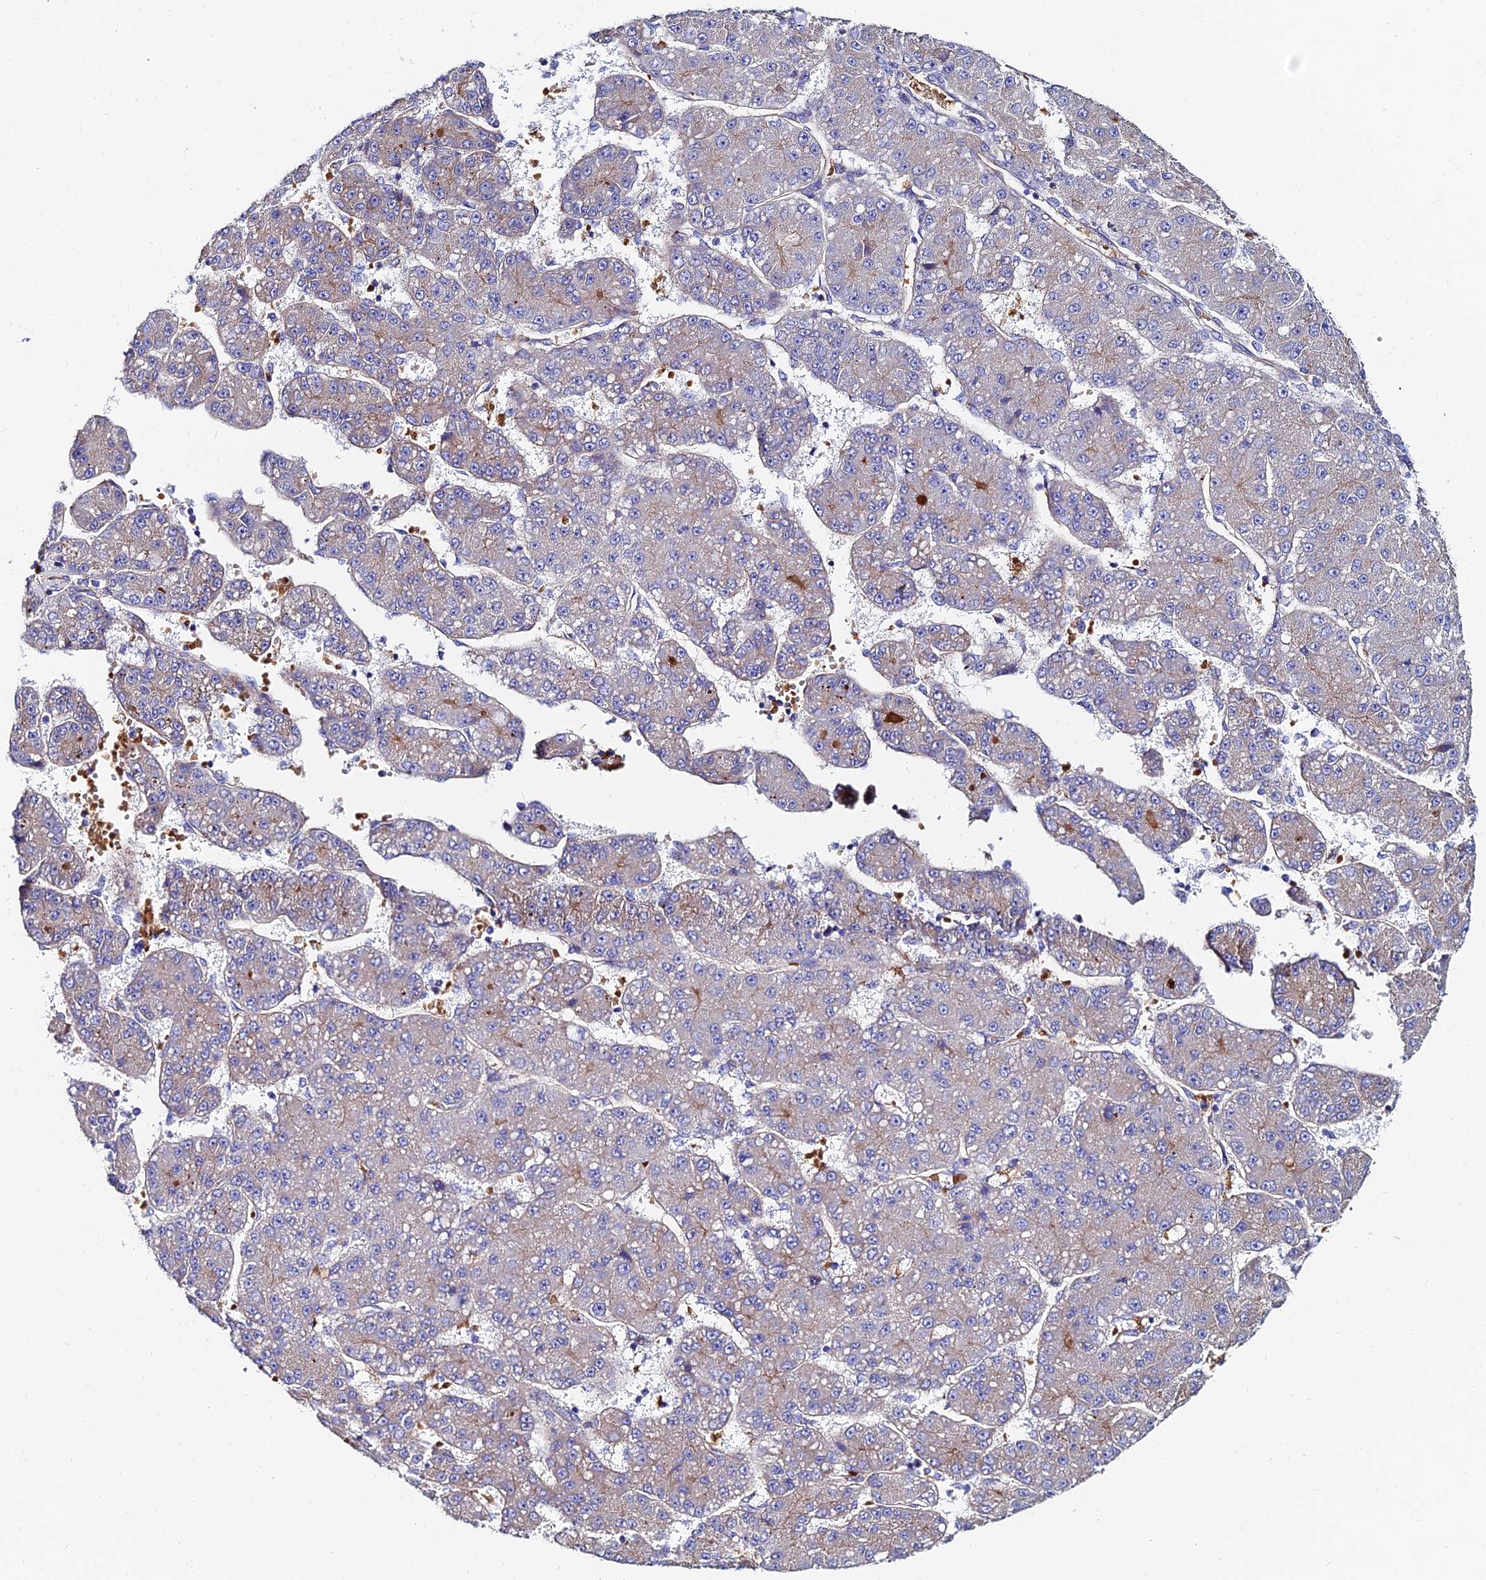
{"staining": {"intensity": "negative", "quantity": "none", "location": "none"}, "tissue": "liver cancer", "cell_type": "Tumor cells", "image_type": "cancer", "snomed": [{"axis": "morphology", "description": "Carcinoma, Hepatocellular, NOS"}, {"axis": "topography", "description": "Liver"}], "caption": "Liver cancer (hepatocellular carcinoma) stained for a protein using immunohistochemistry (IHC) reveals no positivity tumor cells.", "gene": "ADGRF3", "patient": {"sex": "male", "age": 67}}